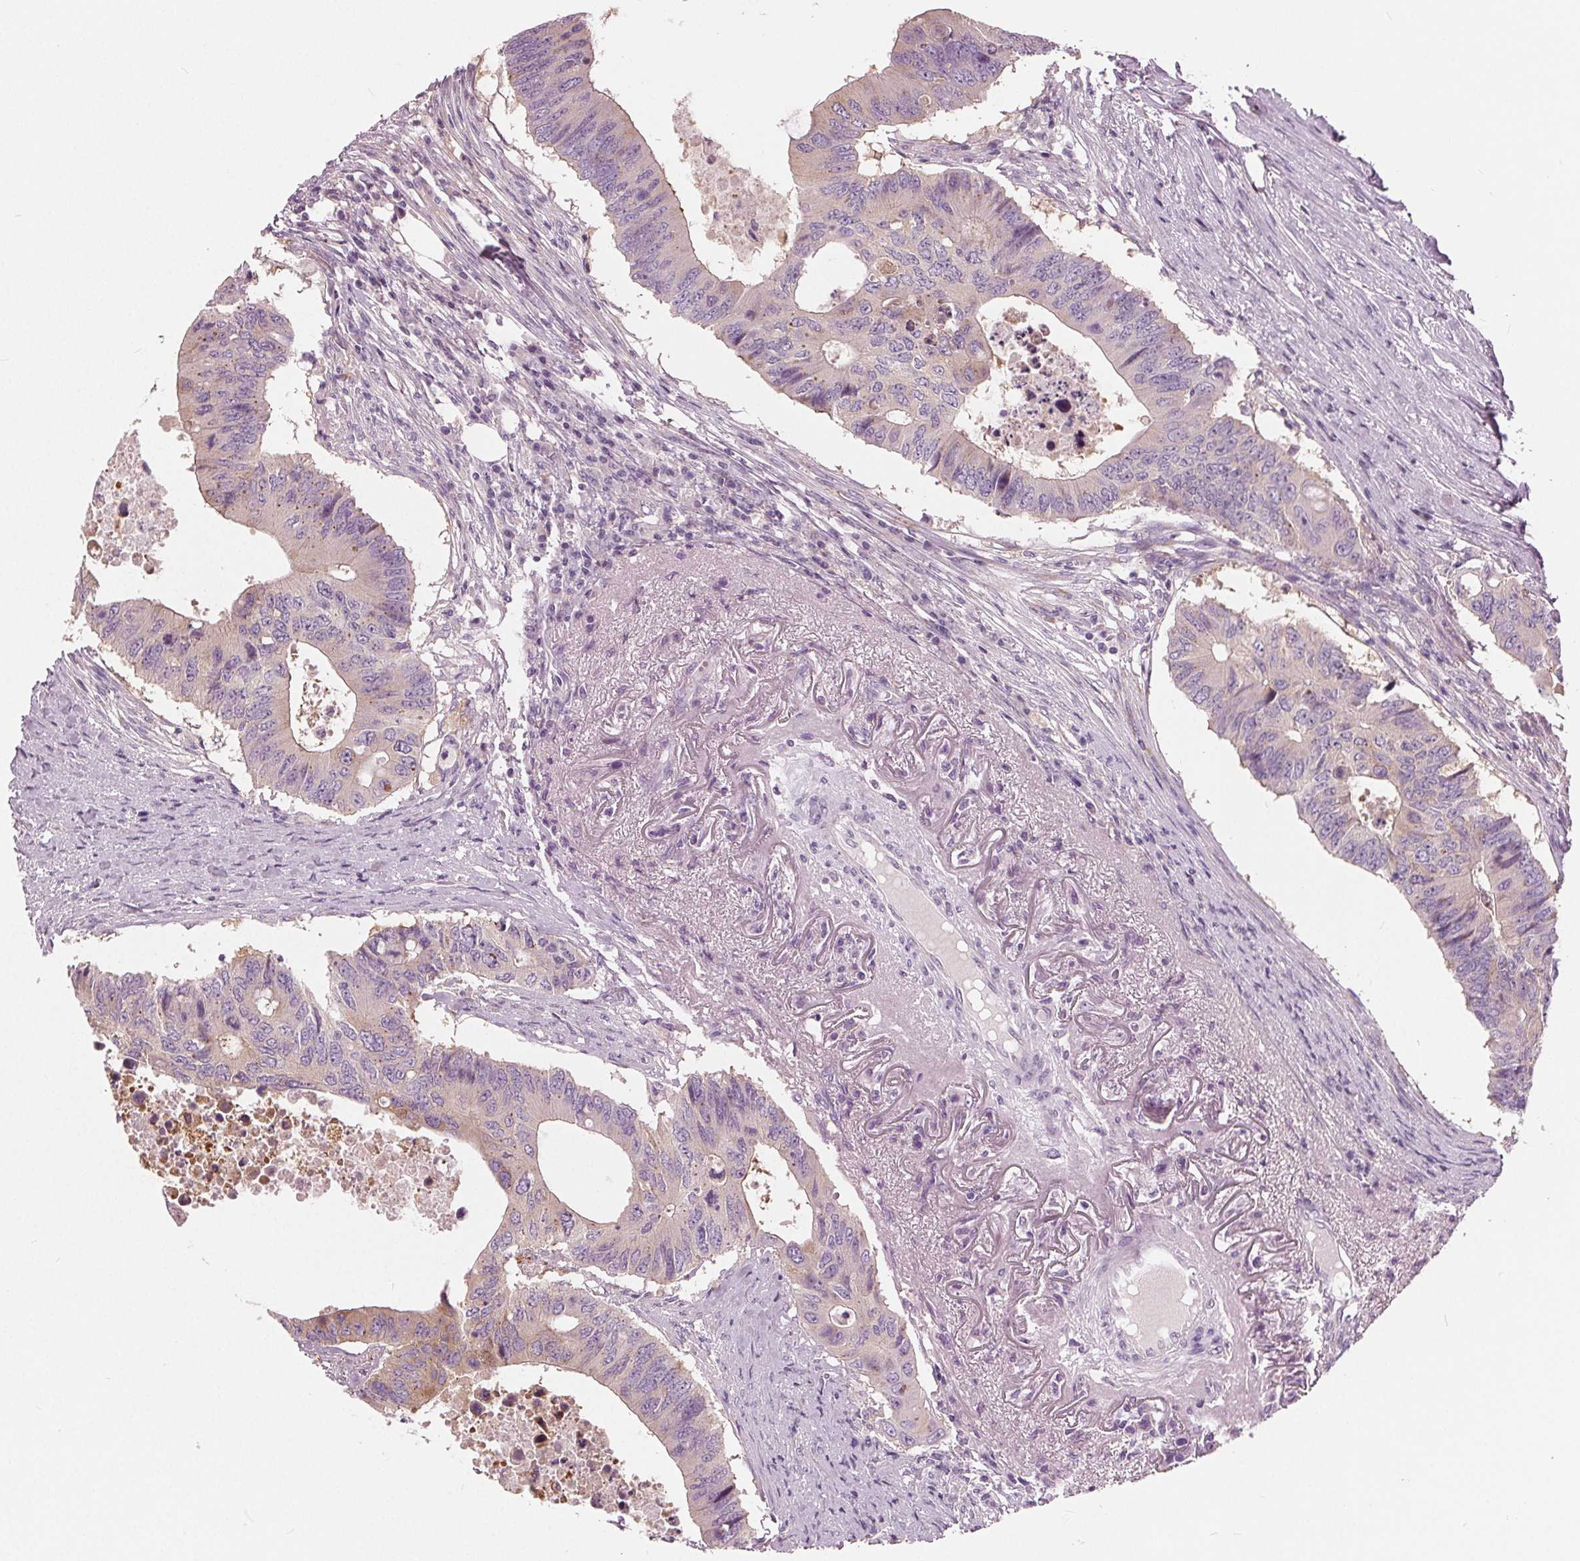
{"staining": {"intensity": "moderate", "quantity": "<25%", "location": "cytoplasmic/membranous"}, "tissue": "colorectal cancer", "cell_type": "Tumor cells", "image_type": "cancer", "snomed": [{"axis": "morphology", "description": "Adenocarcinoma, NOS"}, {"axis": "topography", "description": "Colon"}], "caption": "This image displays colorectal adenocarcinoma stained with immunohistochemistry to label a protein in brown. The cytoplasmic/membranous of tumor cells show moderate positivity for the protein. Nuclei are counter-stained blue.", "gene": "LHFPL7", "patient": {"sex": "male", "age": 71}}